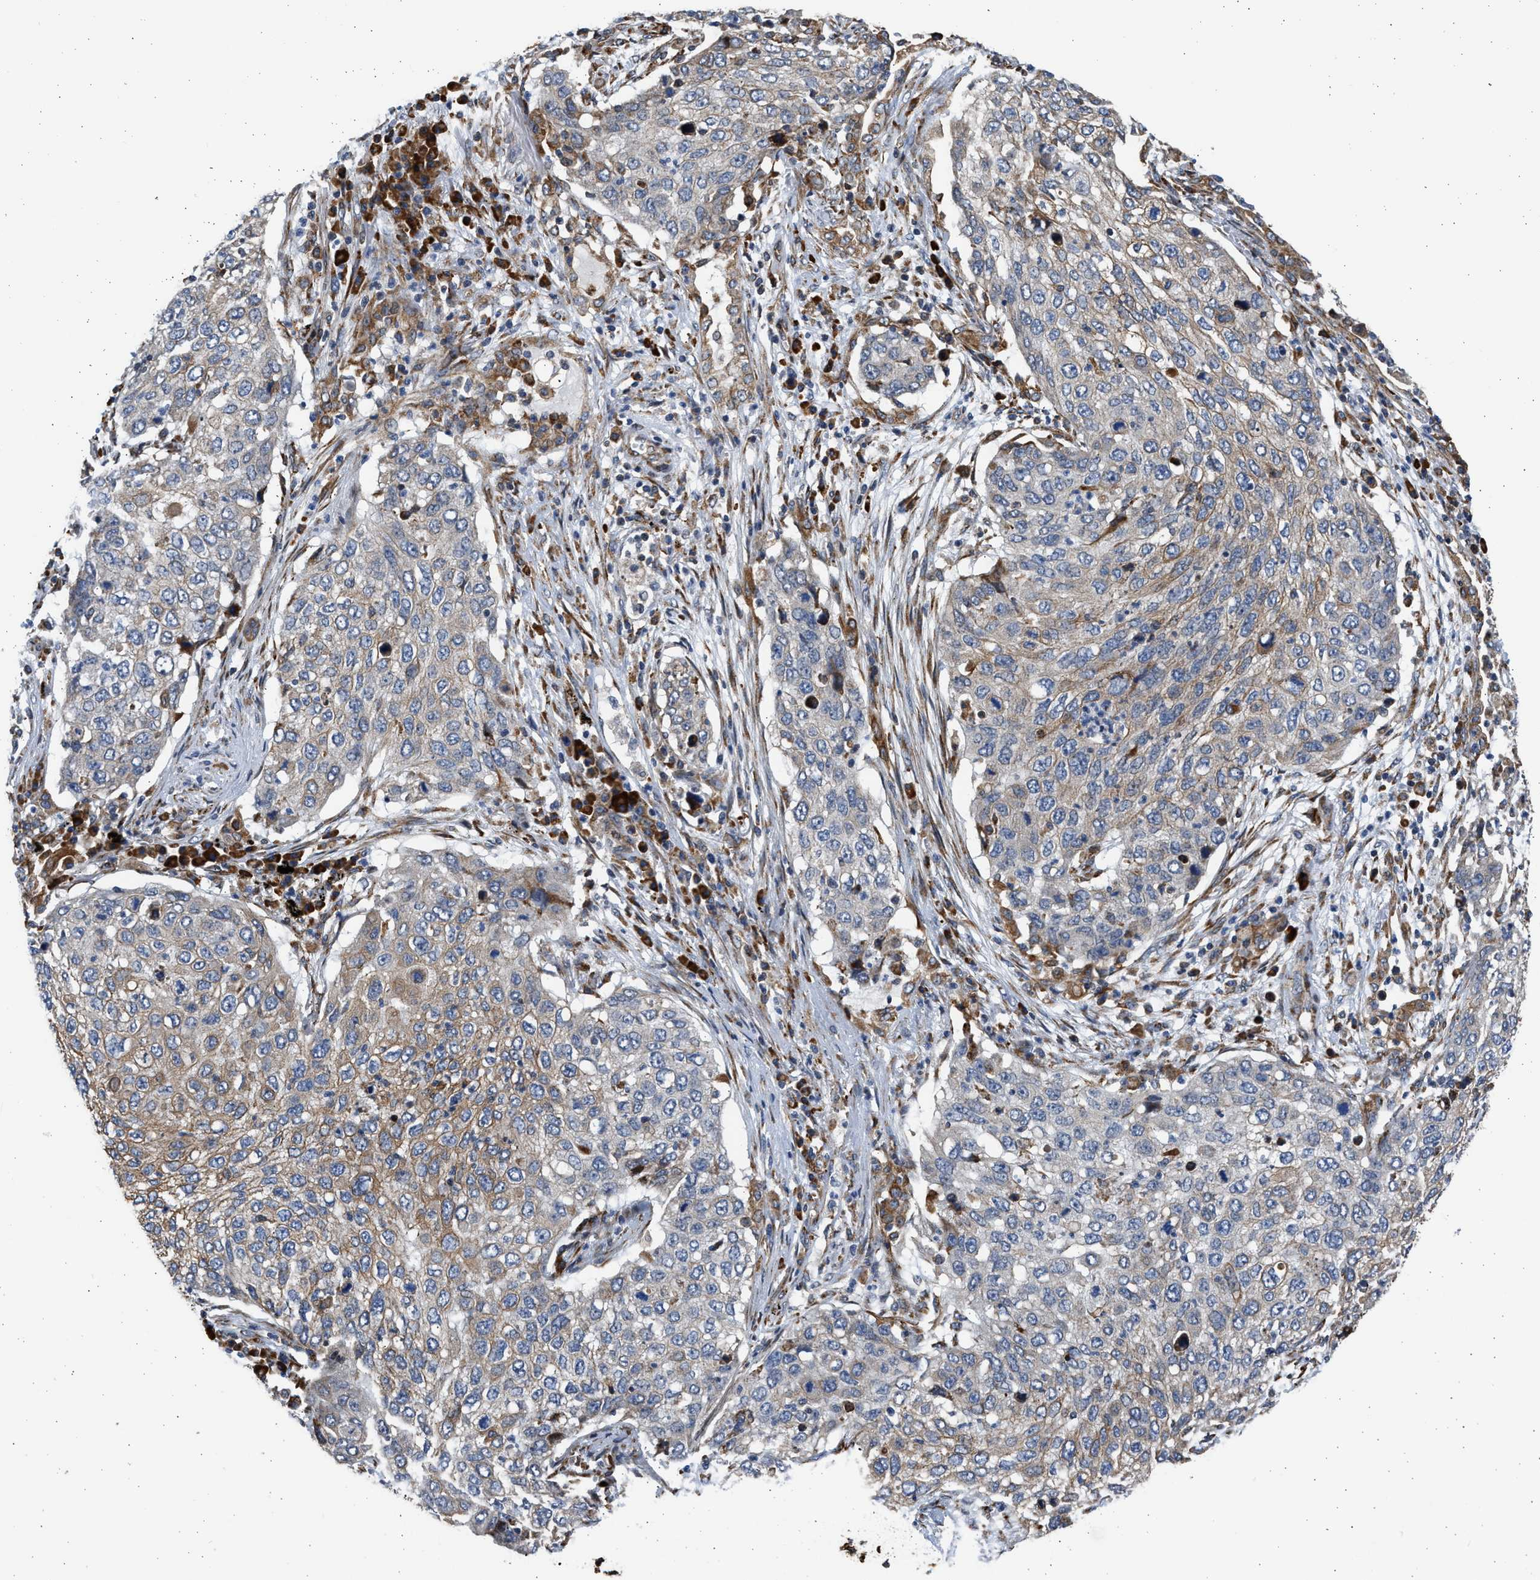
{"staining": {"intensity": "weak", "quantity": "<25%", "location": "cytoplasmic/membranous"}, "tissue": "lung cancer", "cell_type": "Tumor cells", "image_type": "cancer", "snomed": [{"axis": "morphology", "description": "Squamous cell carcinoma, NOS"}, {"axis": "topography", "description": "Lung"}], "caption": "The immunohistochemistry (IHC) micrograph has no significant expression in tumor cells of lung cancer (squamous cell carcinoma) tissue.", "gene": "PLD2", "patient": {"sex": "female", "age": 63}}